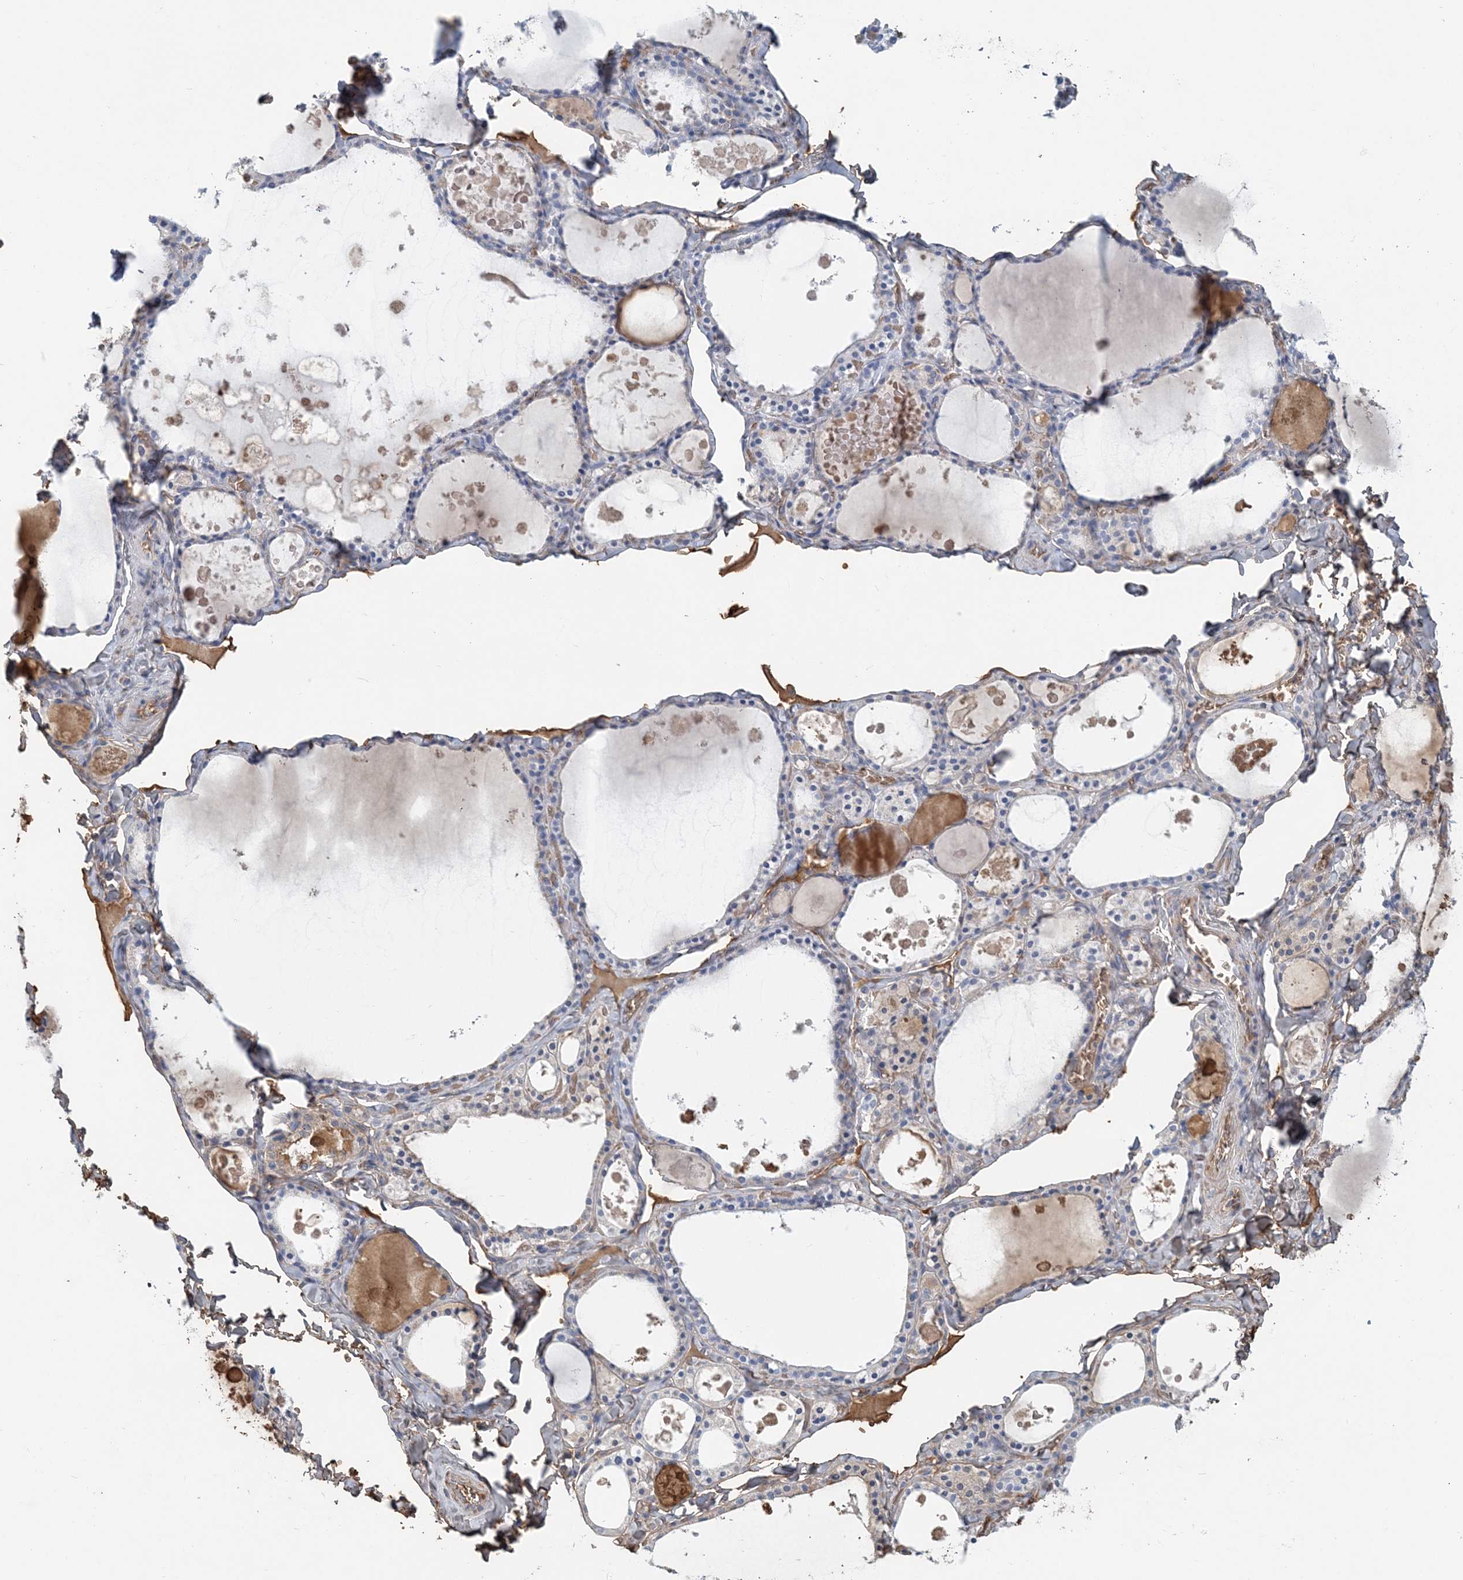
{"staining": {"intensity": "negative", "quantity": "none", "location": "none"}, "tissue": "thyroid gland", "cell_type": "Glandular cells", "image_type": "normal", "snomed": [{"axis": "morphology", "description": "Normal tissue, NOS"}, {"axis": "topography", "description": "Thyroid gland"}], "caption": "Histopathology image shows no significant protein staining in glandular cells of unremarkable thyroid gland. Brightfield microscopy of IHC stained with DAB (brown) and hematoxylin (blue), captured at high magnification.", "gene": "HBD", "patient": {"sex": "male", "age": 56}}